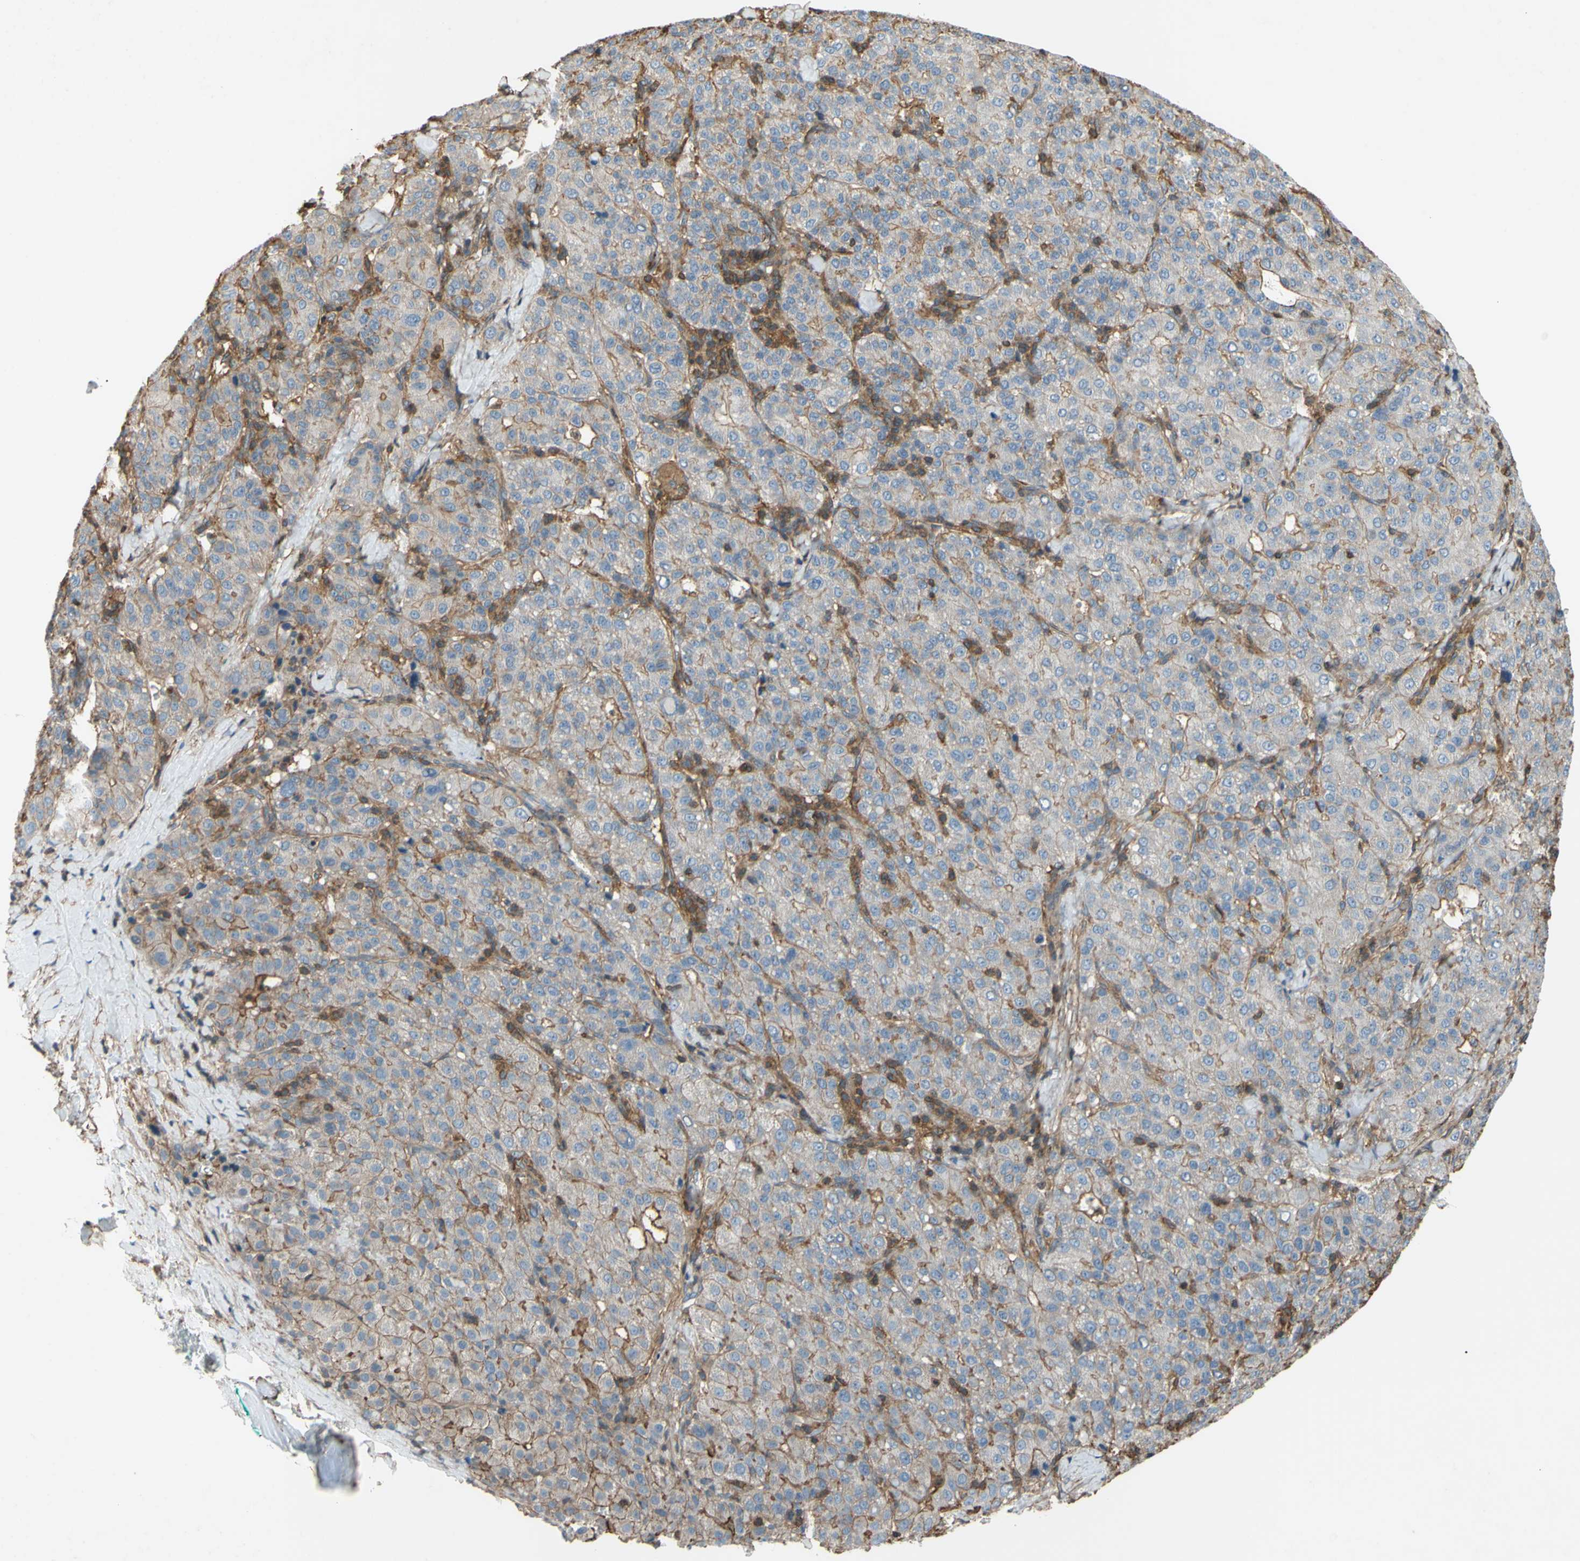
{"staining": {"intensity": "moderate", "quantity": "25%-75%", "location": "cytoplasmic/membranous"}, "tissue": "liver cancer", "cell_type": "Tumor cells", "image_type": "cancer", "snomed": [{"axis": "morphology", "description": "Carcinoma, Hepatocellular, NOS"}, {"axis": "topography", "description": "Liver"}], "caption": "Protein positivity by immunohistochemistry reveals moderate cytoplasmic/membranous expression in about 25%-75% of tumor cells in liver cancer.", "gene": "ADD3", "patient": {"sex": "male", "age": 65}}